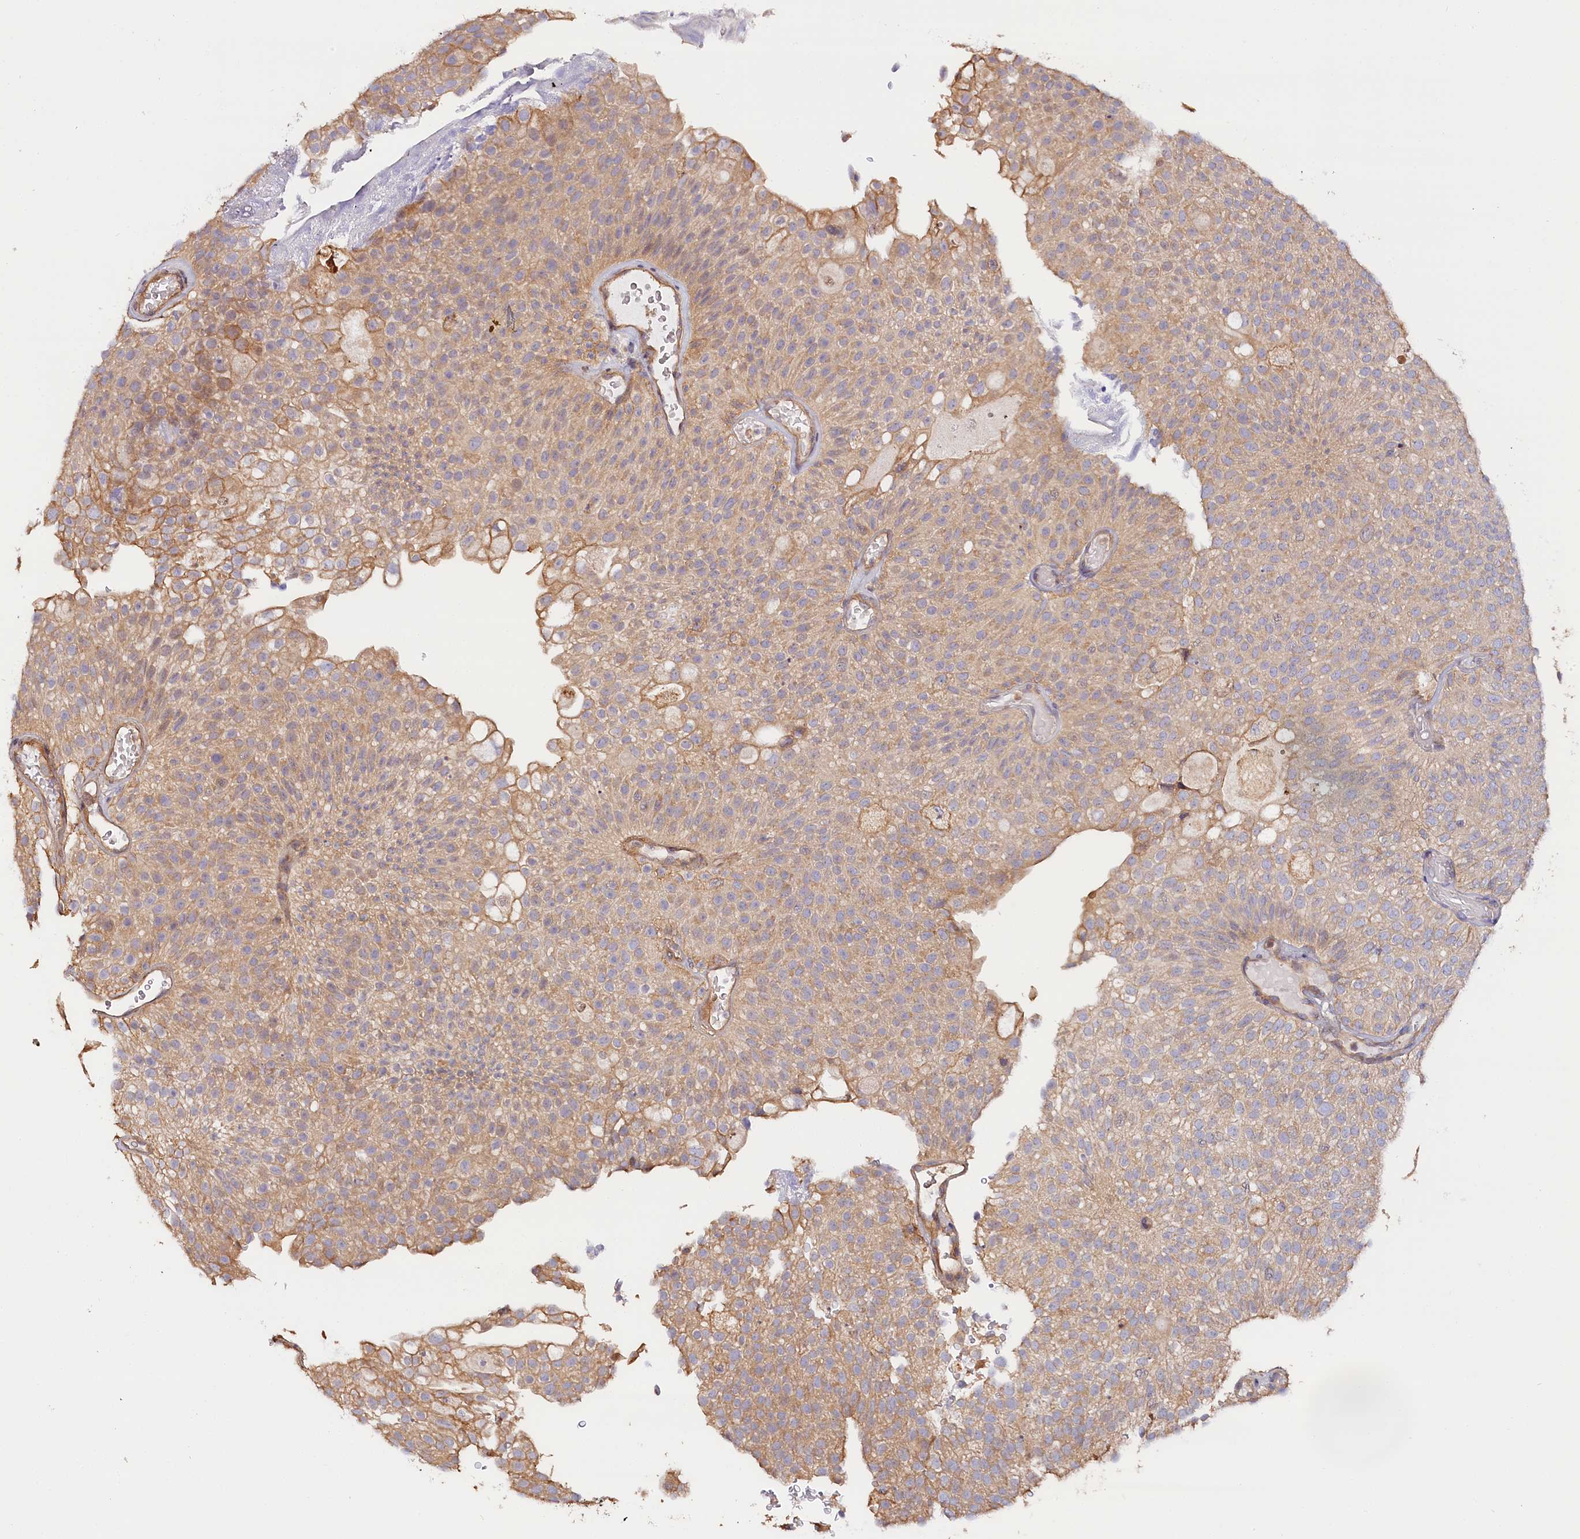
{"staining": {"intensity": "weak", "quantity": ">75%", "location": "cytoplasmic/membranous"}, "tissue": "urothelial cancer", "cell_type": "Tumor cells", "image_type": "cancer", "snomed": [{"axis": "morphology", "description": "Urothelial carcinoma, Low grade"}, {"axis": "topography", "description": "Urinary bladder"}], "caption": "Urothelial cancer stained for a protein demonstrates weak cytoplasmic/membranous positivity in tumor cells.", "gene": "KATNB1", "patient": {"sex": "male", "age": 78}}